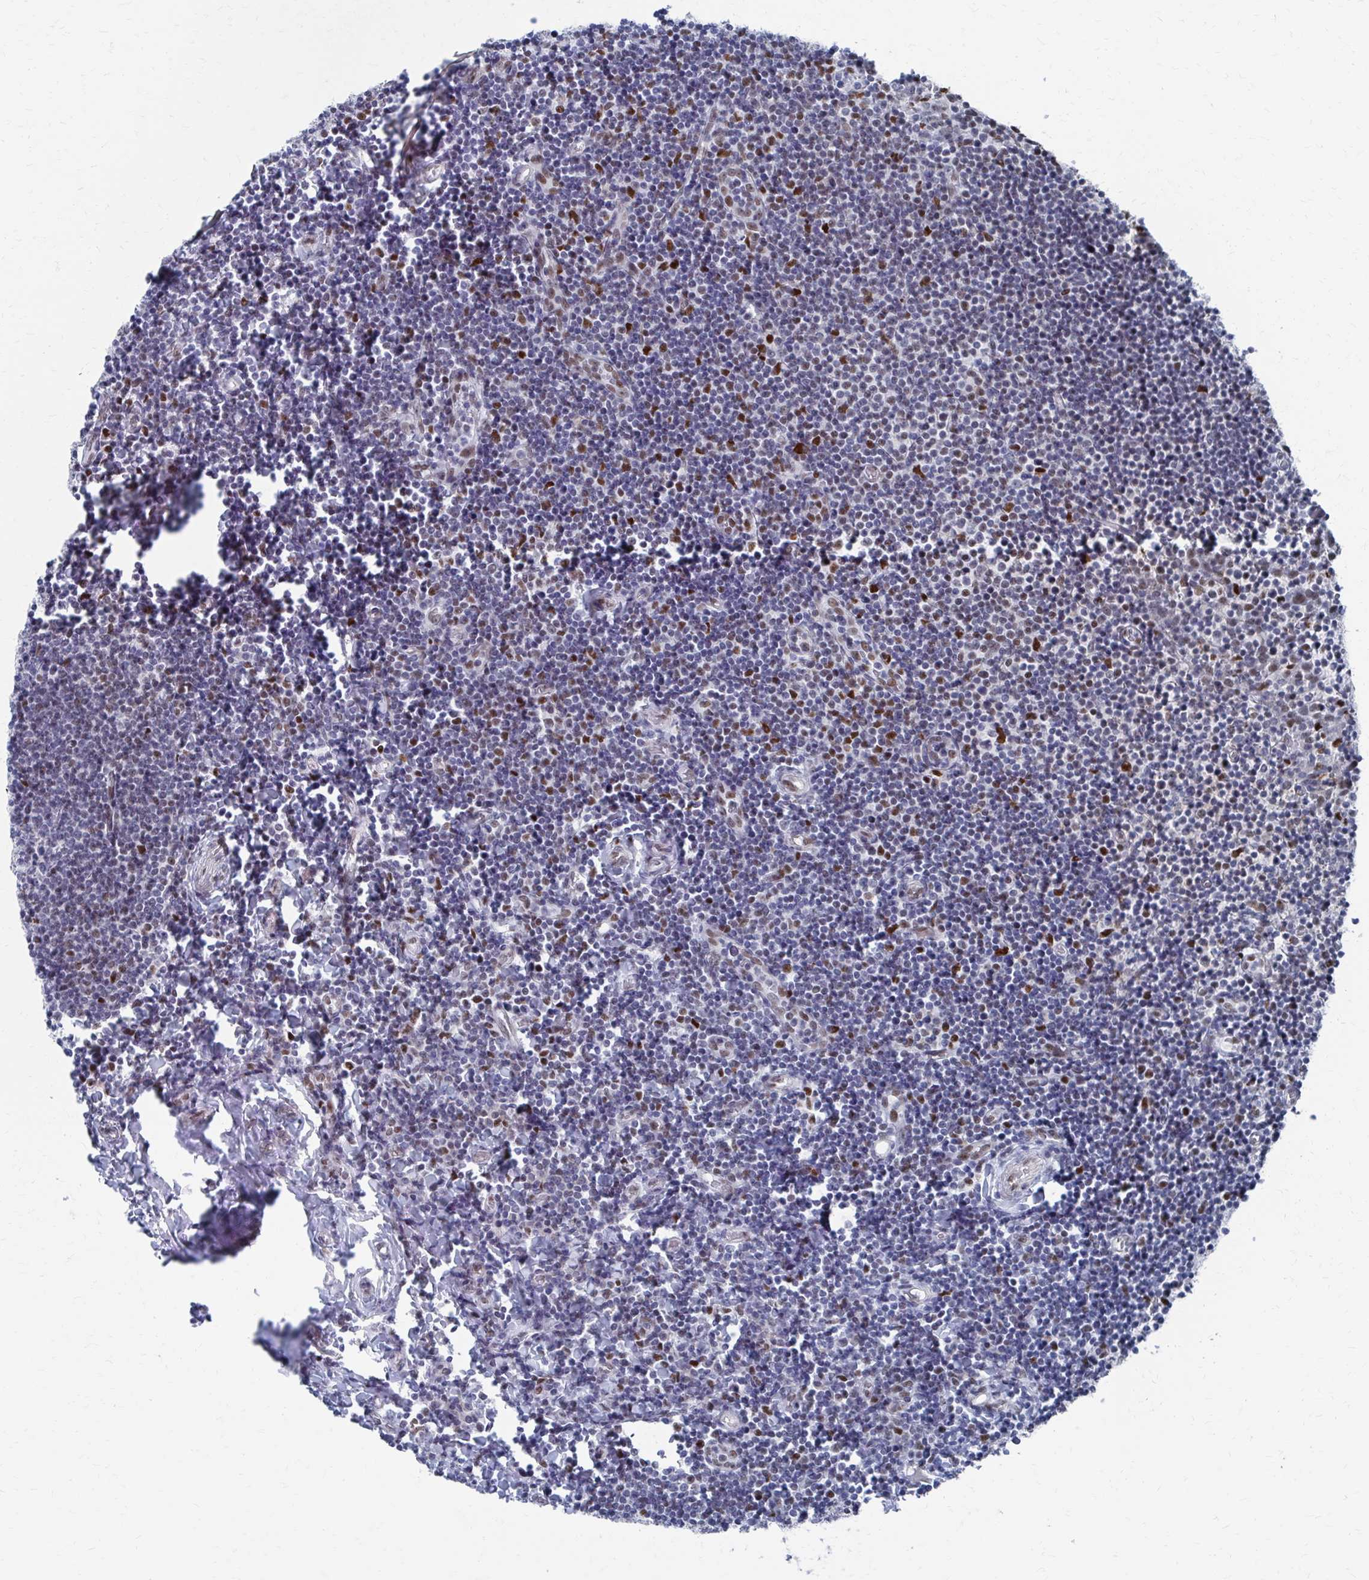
{"staining": {"intensity": "moderate", "quantity": "<25%", "location": "nuclear"}, "tissue": "tonsil", "cell_type": "Germinal center cells", "image_type": "normal", "snomed": [{"axis": "morphology", "description": "Normal tissue, NOS"}, {"axis": "topography", "description": "Tonsil"}], "caption": "Germinal center cells show low levels of moderate nuclear expression in about <25% of cells in benign human tonsil. The staining was performed using DAB (3,3'-diaminobenzidine), with brown indicating positive protein expression. Nuclei are stained blue with hematoxylin.", "gene": "CDIN1", "patient": {"sex": "female", "age": 10}}